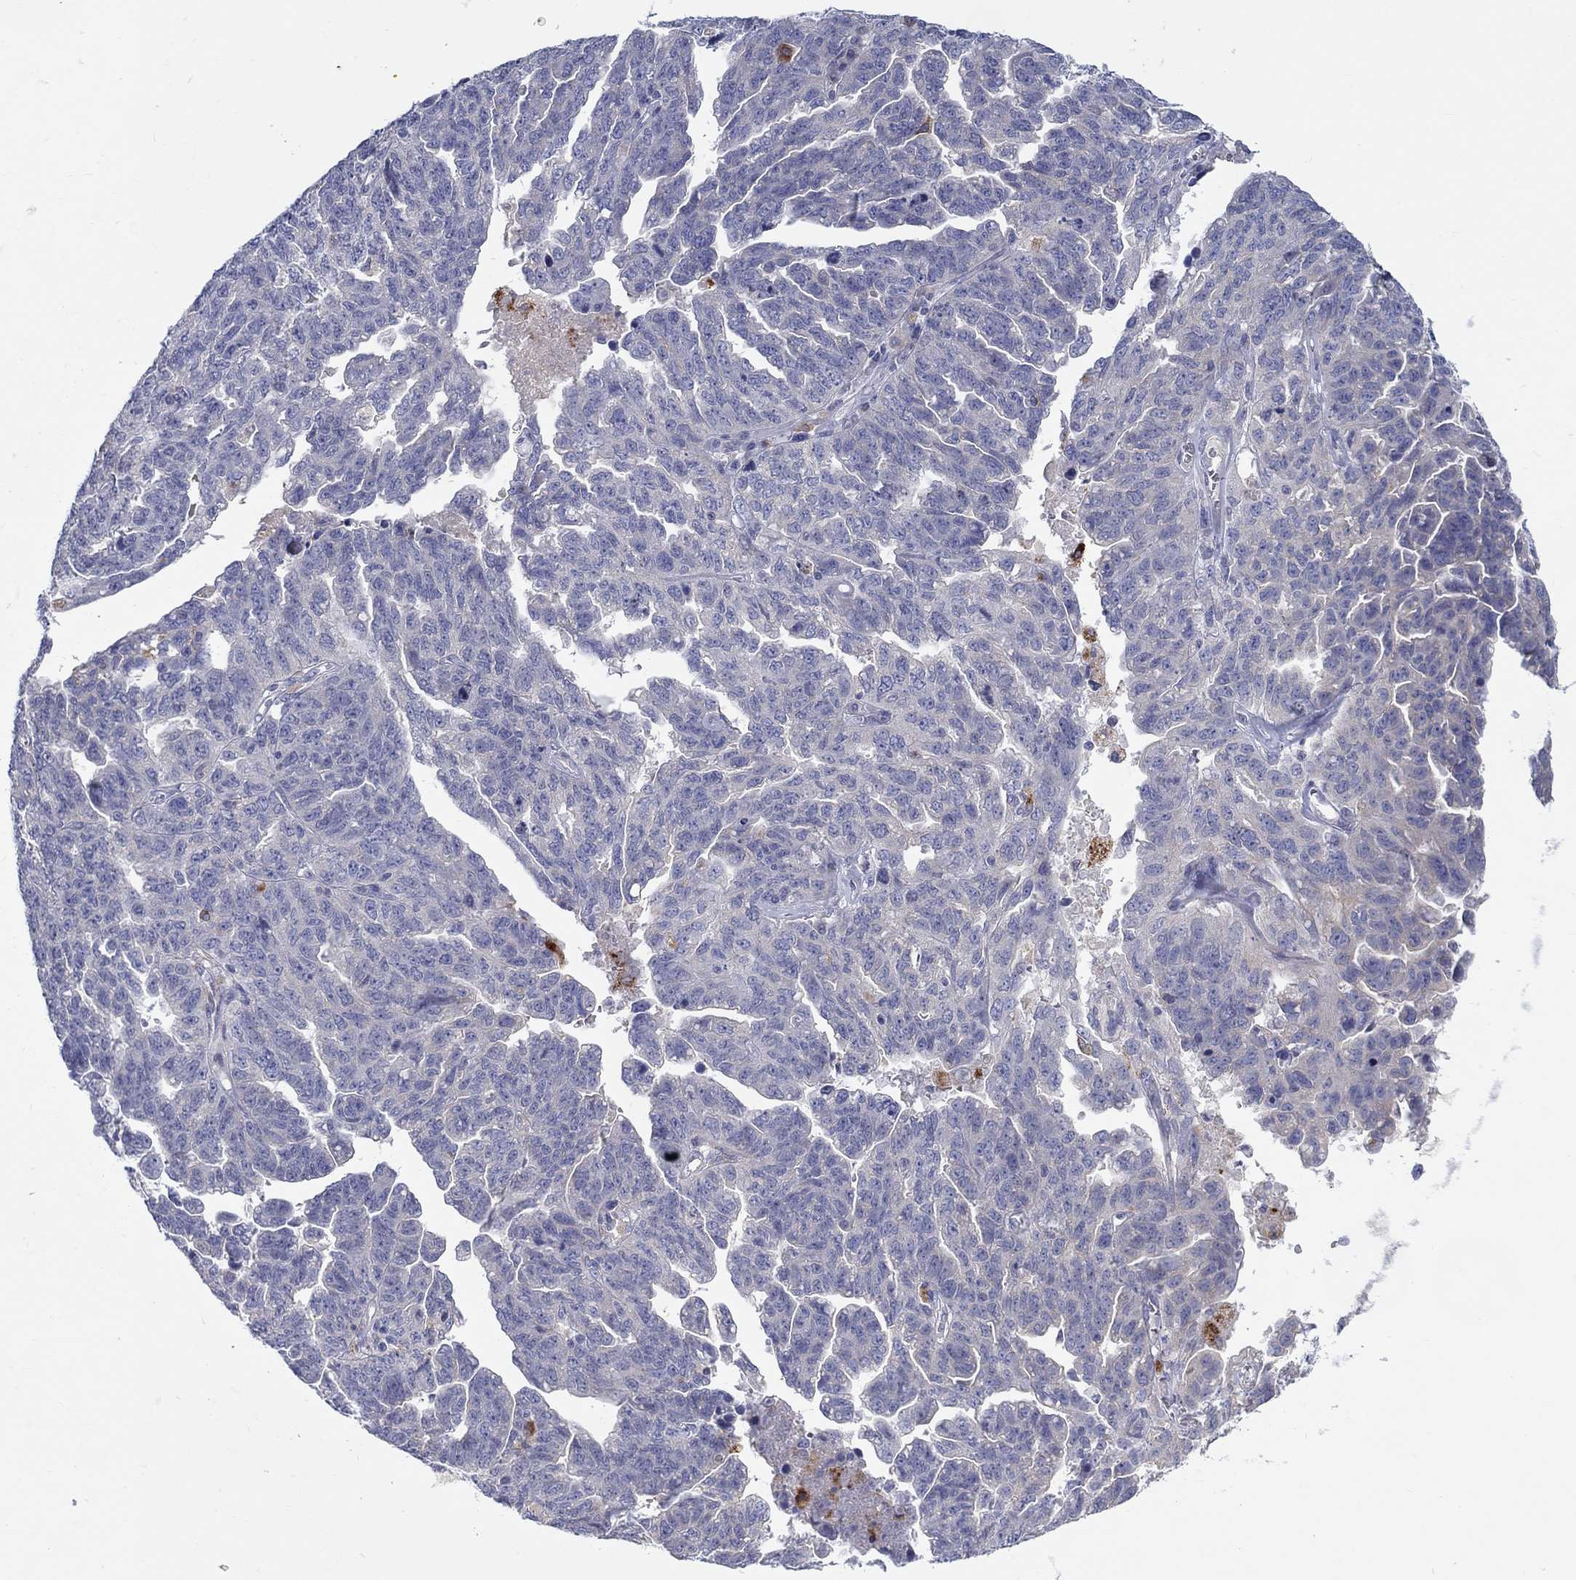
{"staining": {"intensity": "negative", "quantity": "none", "location": "none"}, "tissue": "ovarian cancer", "cell_type": "Tumor cells", "image_type": "cancer", "snomed": [{"axis": "morphology", "description": "Cystadenocarcinoma, serous, NOS"}, {"axis": "topography", "description": "Ovary"}], "caption": "Protein analysis of ovarian serous cystadenocarcinoma shows no significant staining in tumor cells. (Brightfield microscopy of DAB IHC at high magnification).", "gene": "BCO2", "patient": {"sex": "female", "age": 71}}